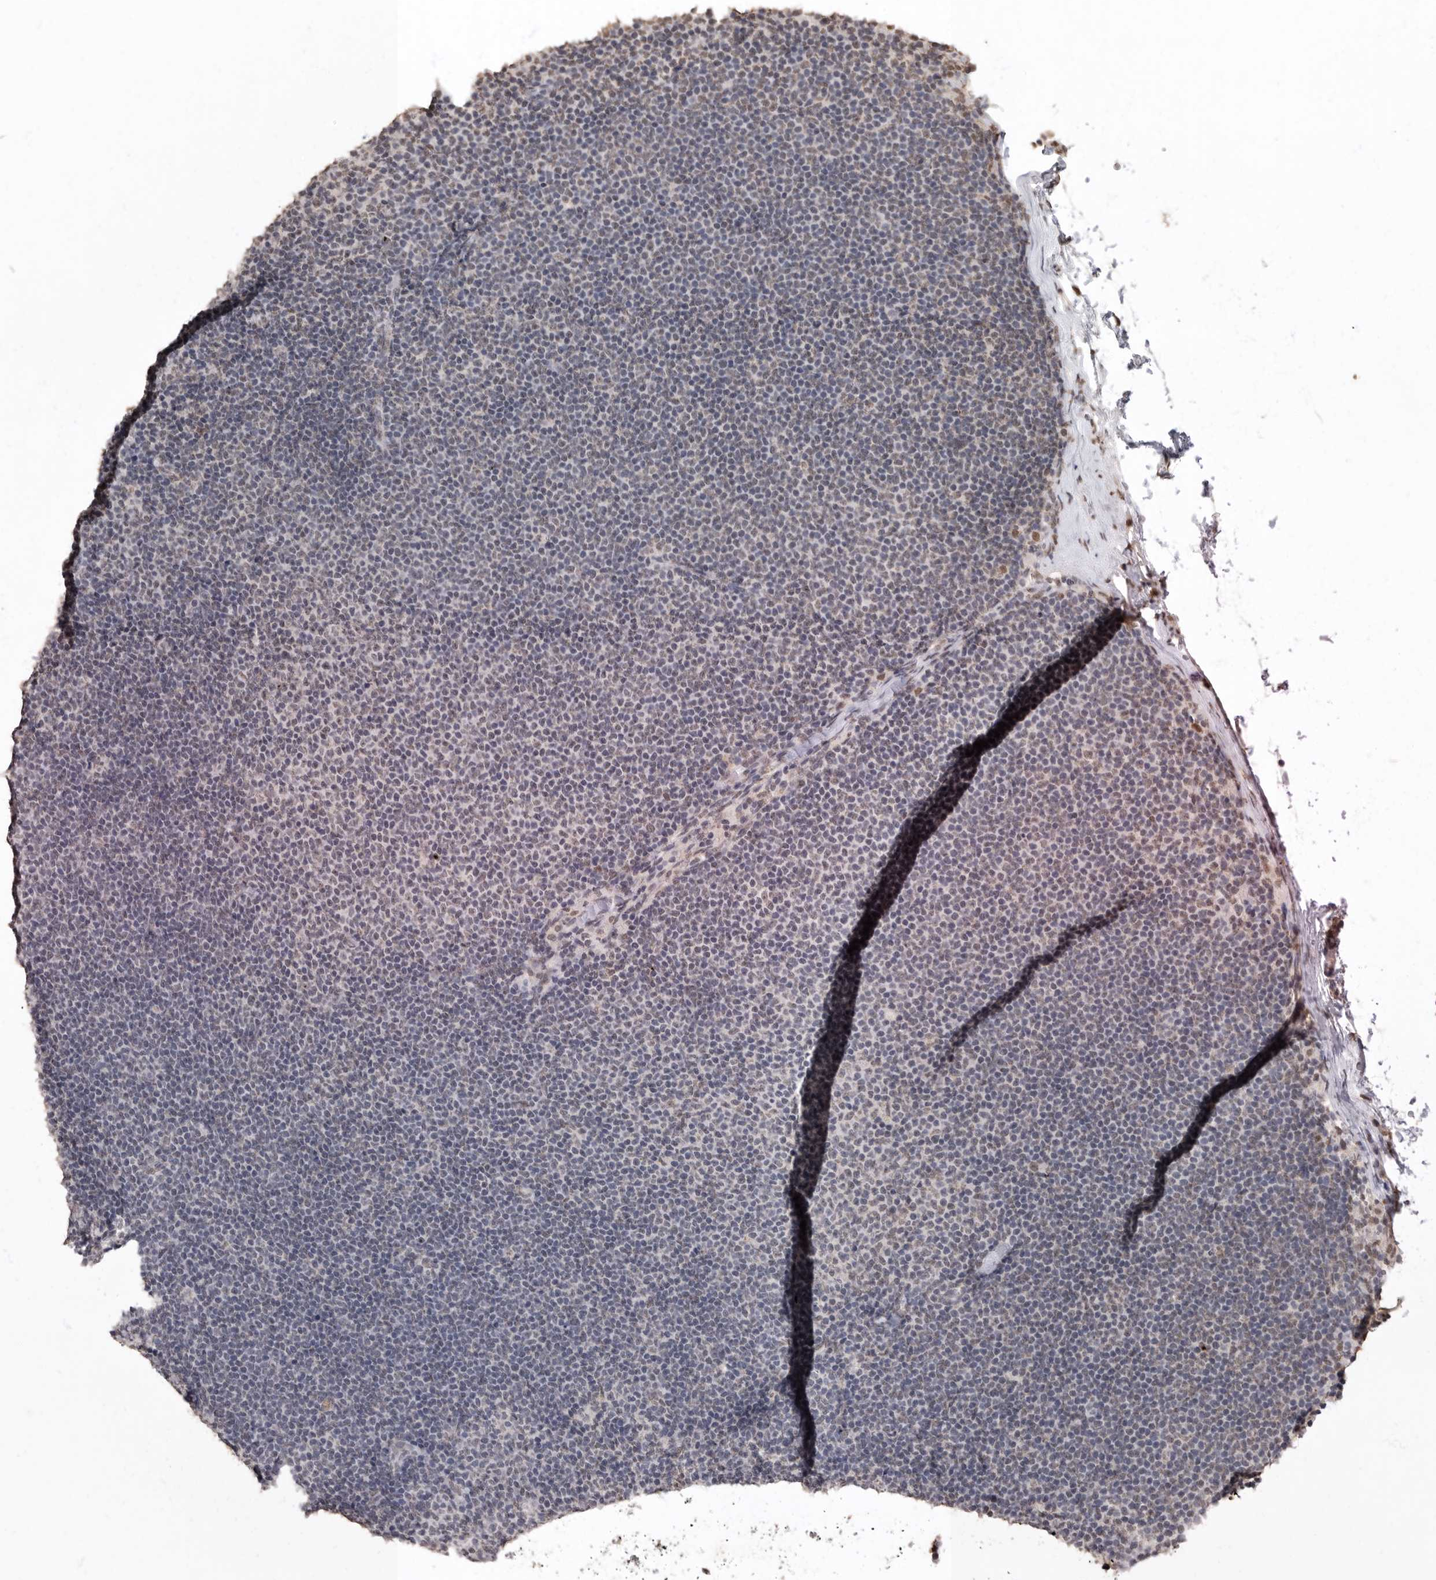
{"staining": {"intensity": "negative", "quantity": "none", "location": "none"}, "tissue": "lymphoma", "cell_type": "Tumor cells", "image_type": "cancer", "snomed": [{"axis": "morphology", "description": "Malignant lymphoma, non-Hodgkin's type, Low grade"}, {"axis": "topography", "description": "Lymph node"}], "caption": "Tumor cells show no significant protein staining in lymphoma.", "gene": "NBL1", "patient": {"sex": "female", "age": 53}}